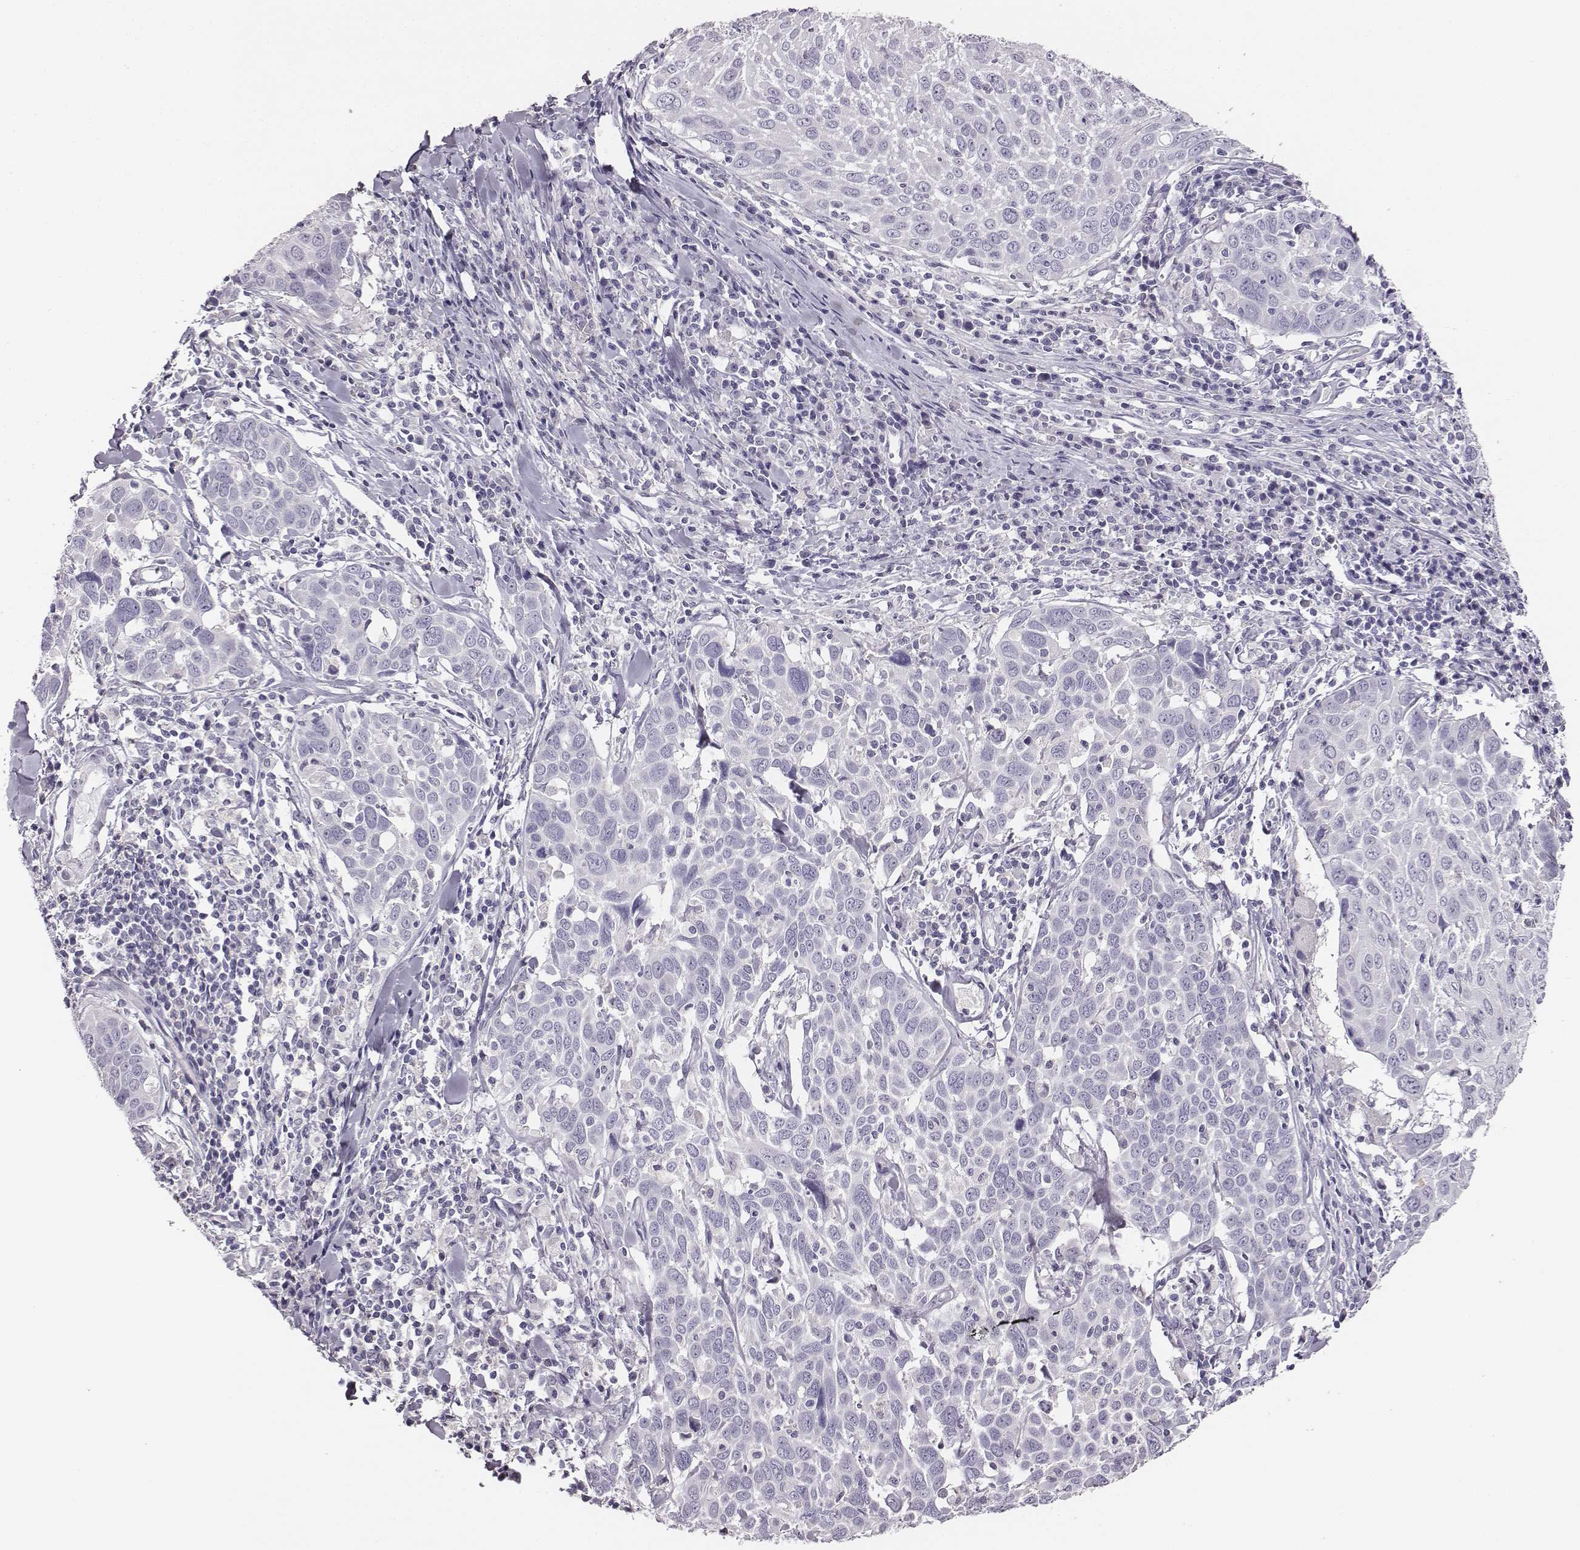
{"staining": {"intensity": "negative", "quantity": "none", "location": "none"}, "tissue": "lung cancer", "cell_type": "Tumor cells", "image_type": "cancer", "snomed": [{"axis": "morphology", "description": "Squamous cell carcinoma, NOS"}, {"axis": "topography", "description": "Lung"}], "caption": "This is an immunohistochemistry (IHC) image of squamous cell carcinoma (lung). There is no staining in tumor cells.", "gene": "ADAM7", "patient": {"sex": "male", "age": 57}}